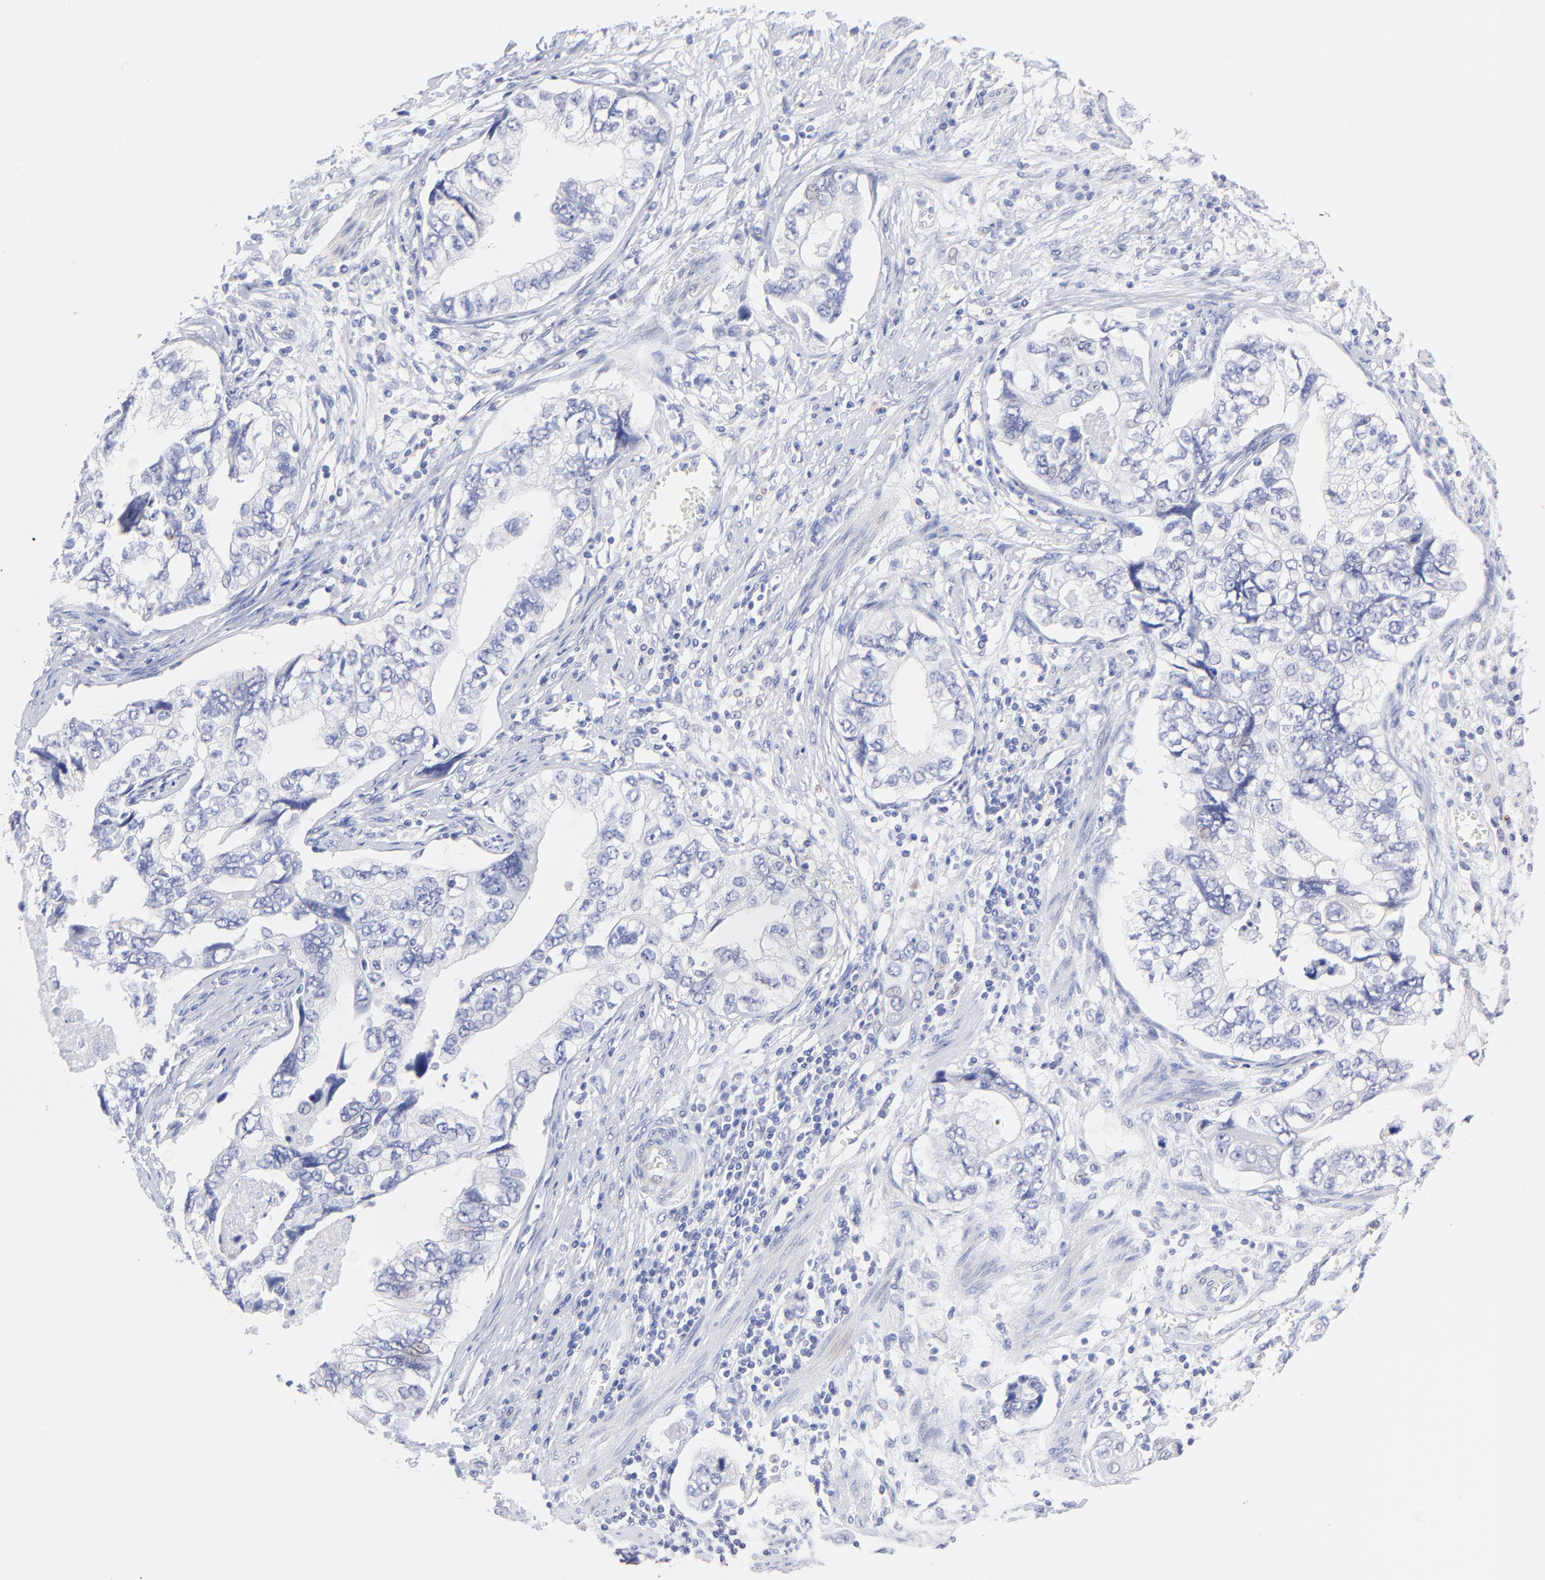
{"staining": {"intensity": "negative", "quantity": "none", "location": "none"}, "tissue": "stomach cancer", "cell_type": "Tumor cells", "image_type": "cancer", "snomed": [{"axis": "morphology", "description": "Adenocarcinoma, NOS"}, {"axis": "topography", "description": "Pancreas"}, {"axis": "topography", "description": "Stomach, upper"}], "caption": "There is no significant positivity in tumor cells of stomach cancer.", "gene": "CFAP57", "patient": {"sex": "male", "age": 77}}